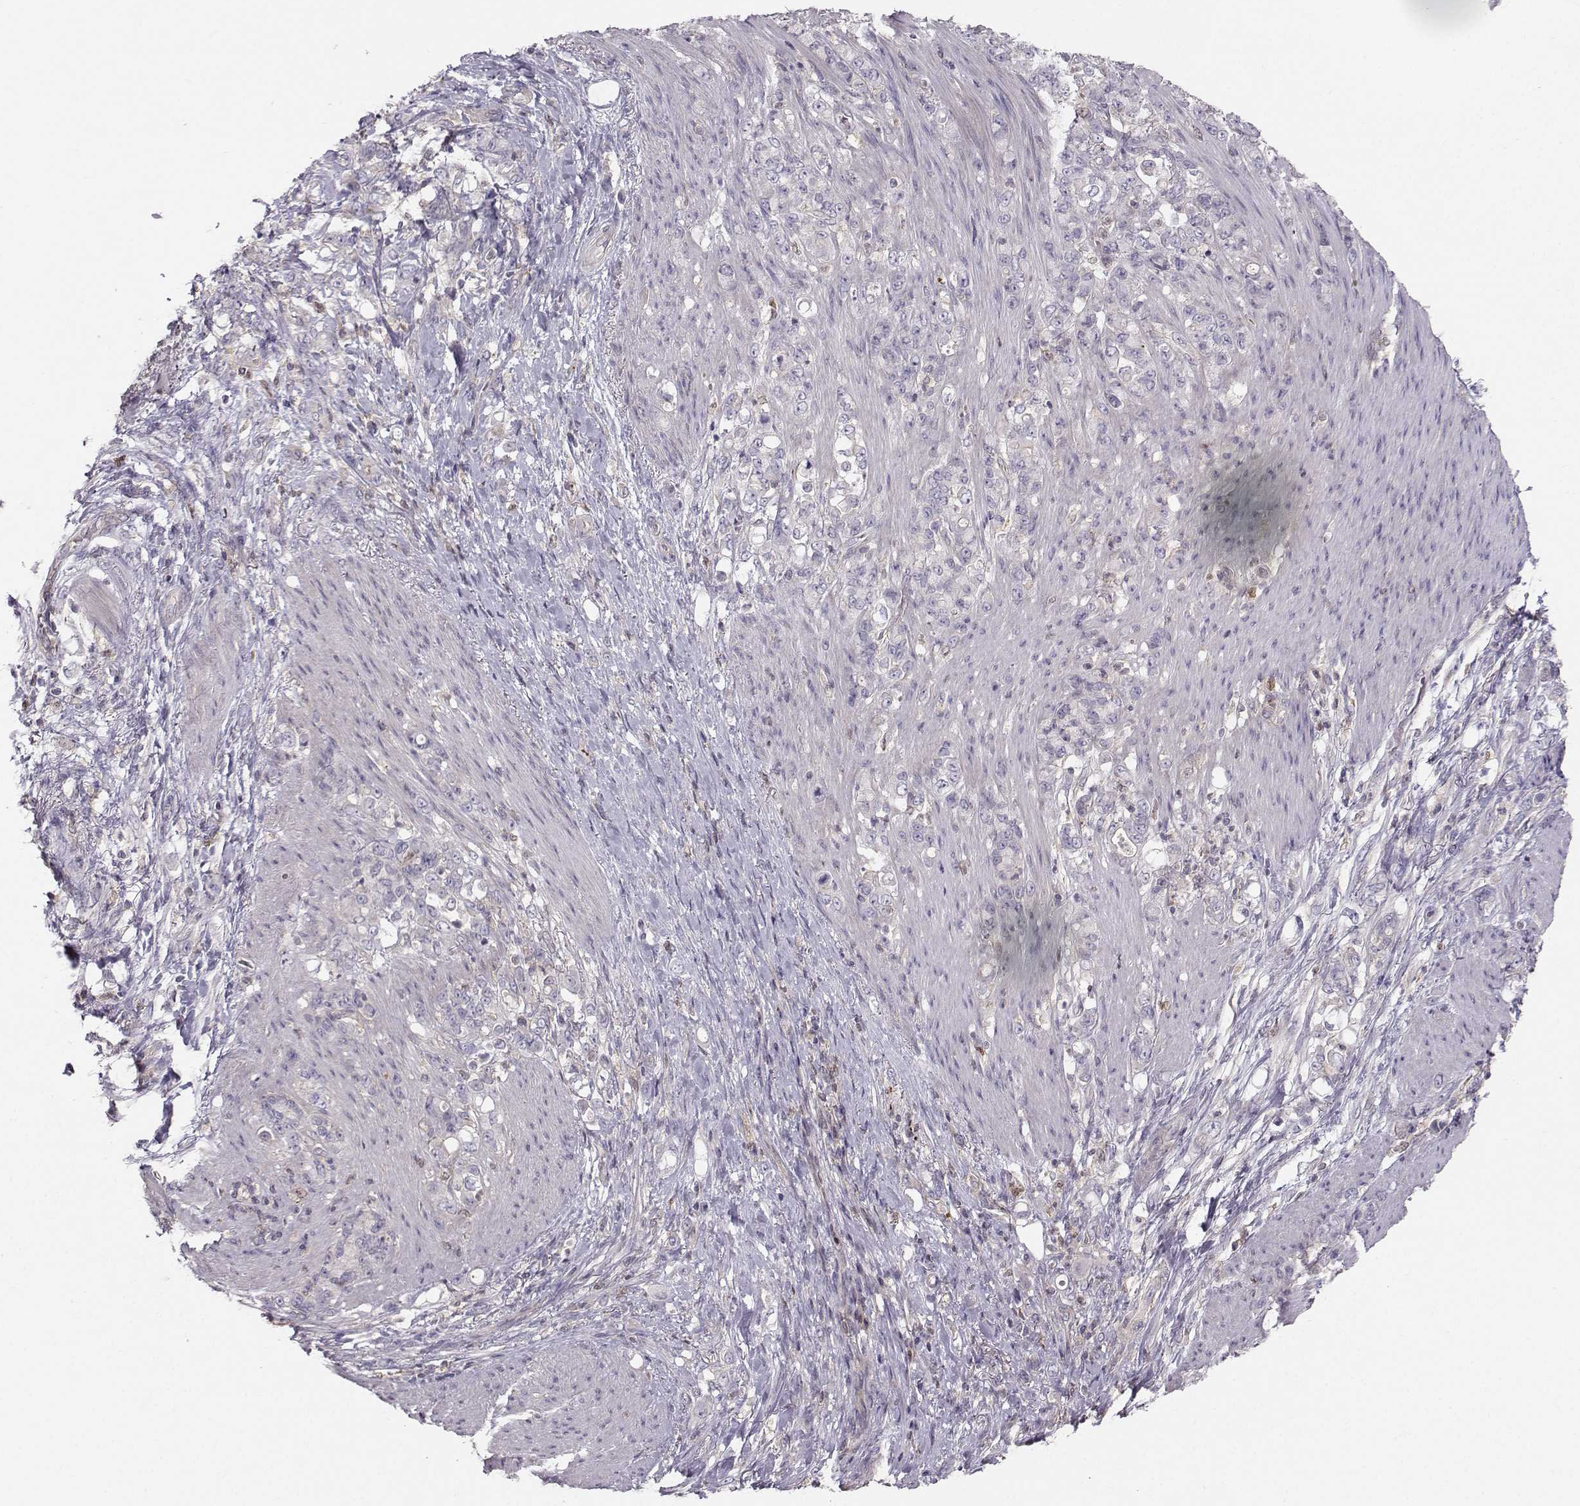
{"staining": {"intensity": "negative", "quantity": "none", "location": "none"}, "tissue": "stomach cancer", "cell_type": "Tumor cells", "image_type": "cancer", "snomed": [{"axis": "morphology", "description": "Adenocarcinoma, NOS"}, {"axis": "topography", "description": "Stomach"}], "caption": "A high-resolution image shows immunohistochemistry (IHC) staining of adenocarcinoma (stomach), which exhibits no significant positivity in tumor cells.", "gene": "ASB16", "patient": {"sex": "female", "age": 79}}